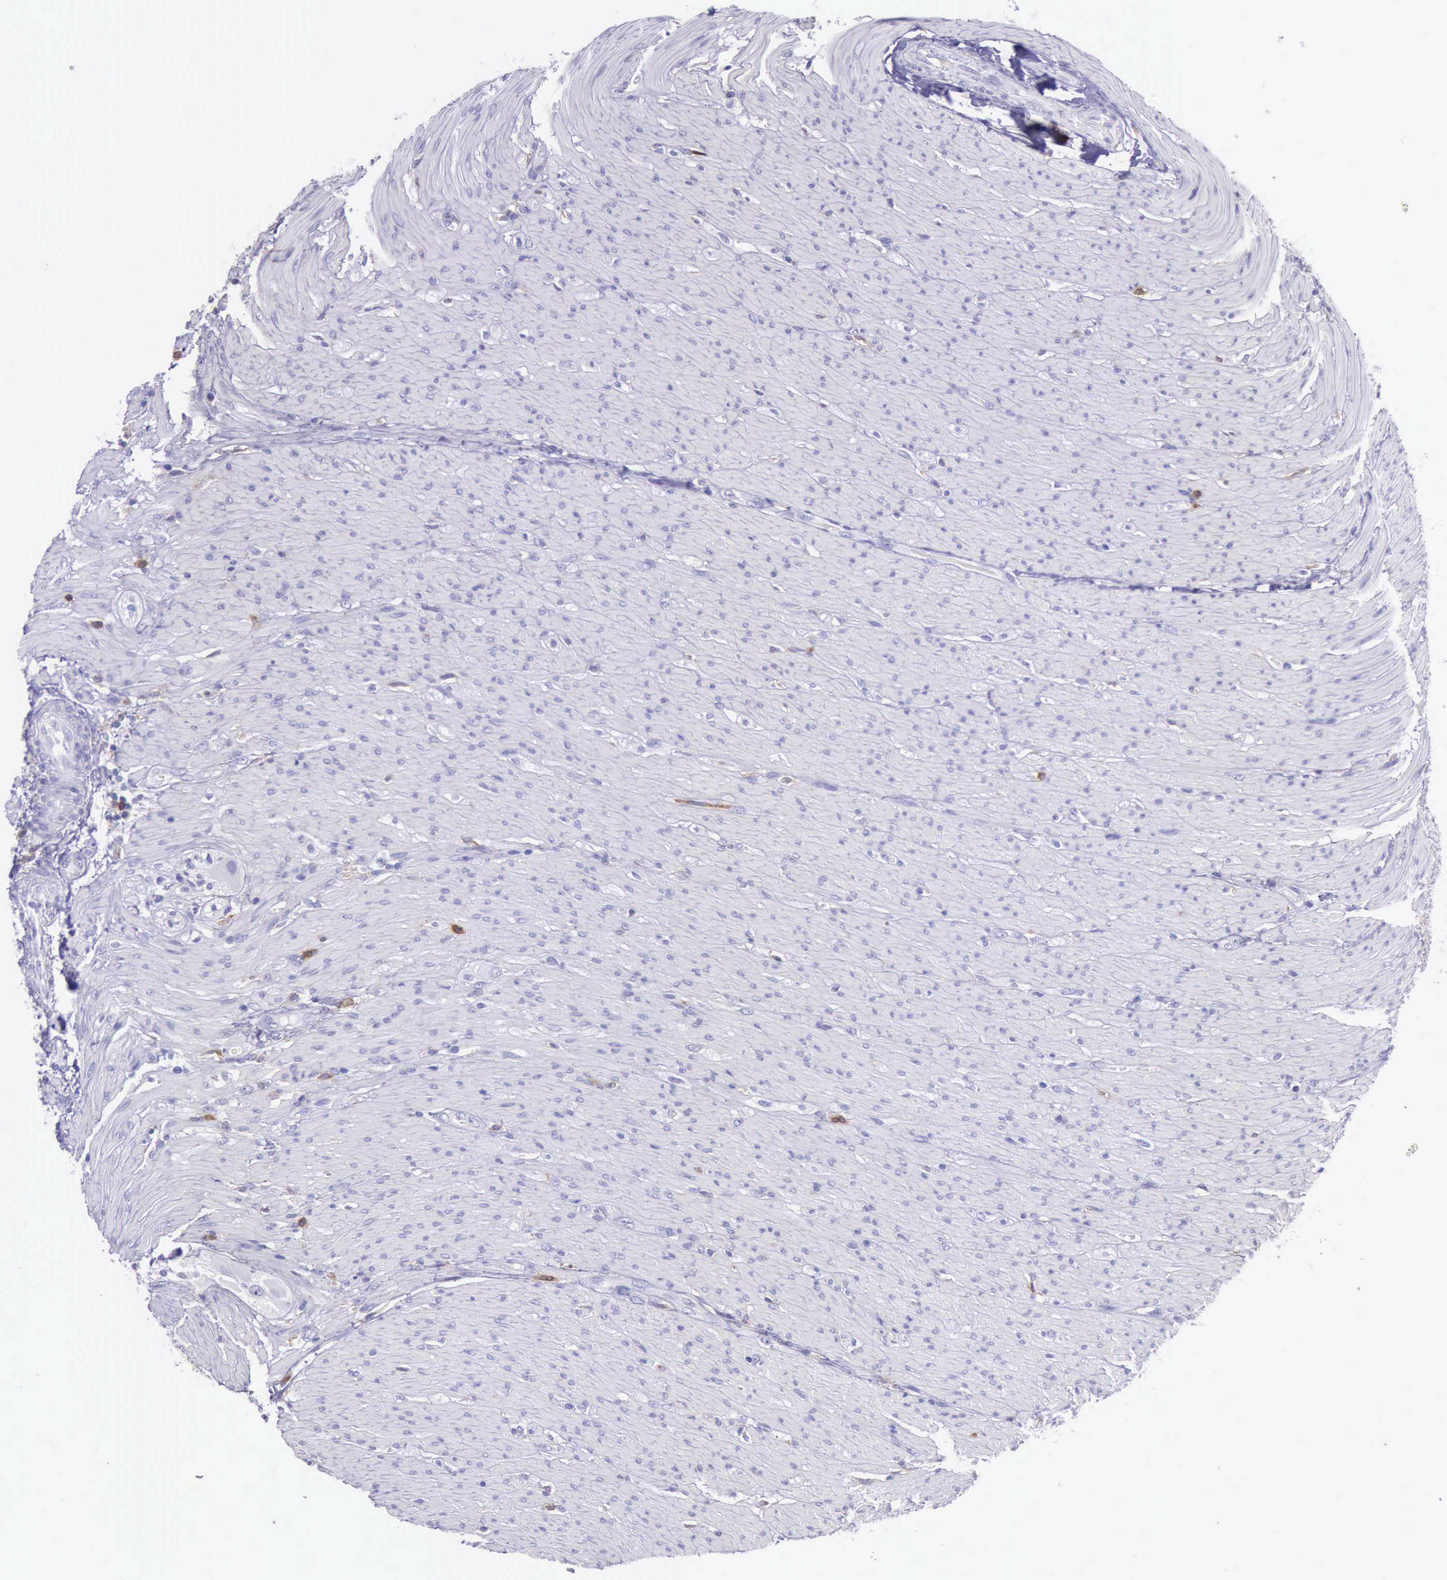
{"staining": {"intensity": "negative", "quantity": "none", "location": "none"}, "tissue": "colorectal cancer", "cell_type": "Tumor cells", "image_type": "cancer", "snomed": [{"axis": "morphology", "description": "Adenocarcinoma, NOS"}, {"axis": "topography", "description": "Colon"}], "caption": "Immunohistochemistry image of neoplastic tissue: colorectal cancer (adenocarcinoma) stained with DAB exhibits no significant protein expression in tumor cells.", "gene": "BTK", "patient": {"sex": "female", "age": 46}}